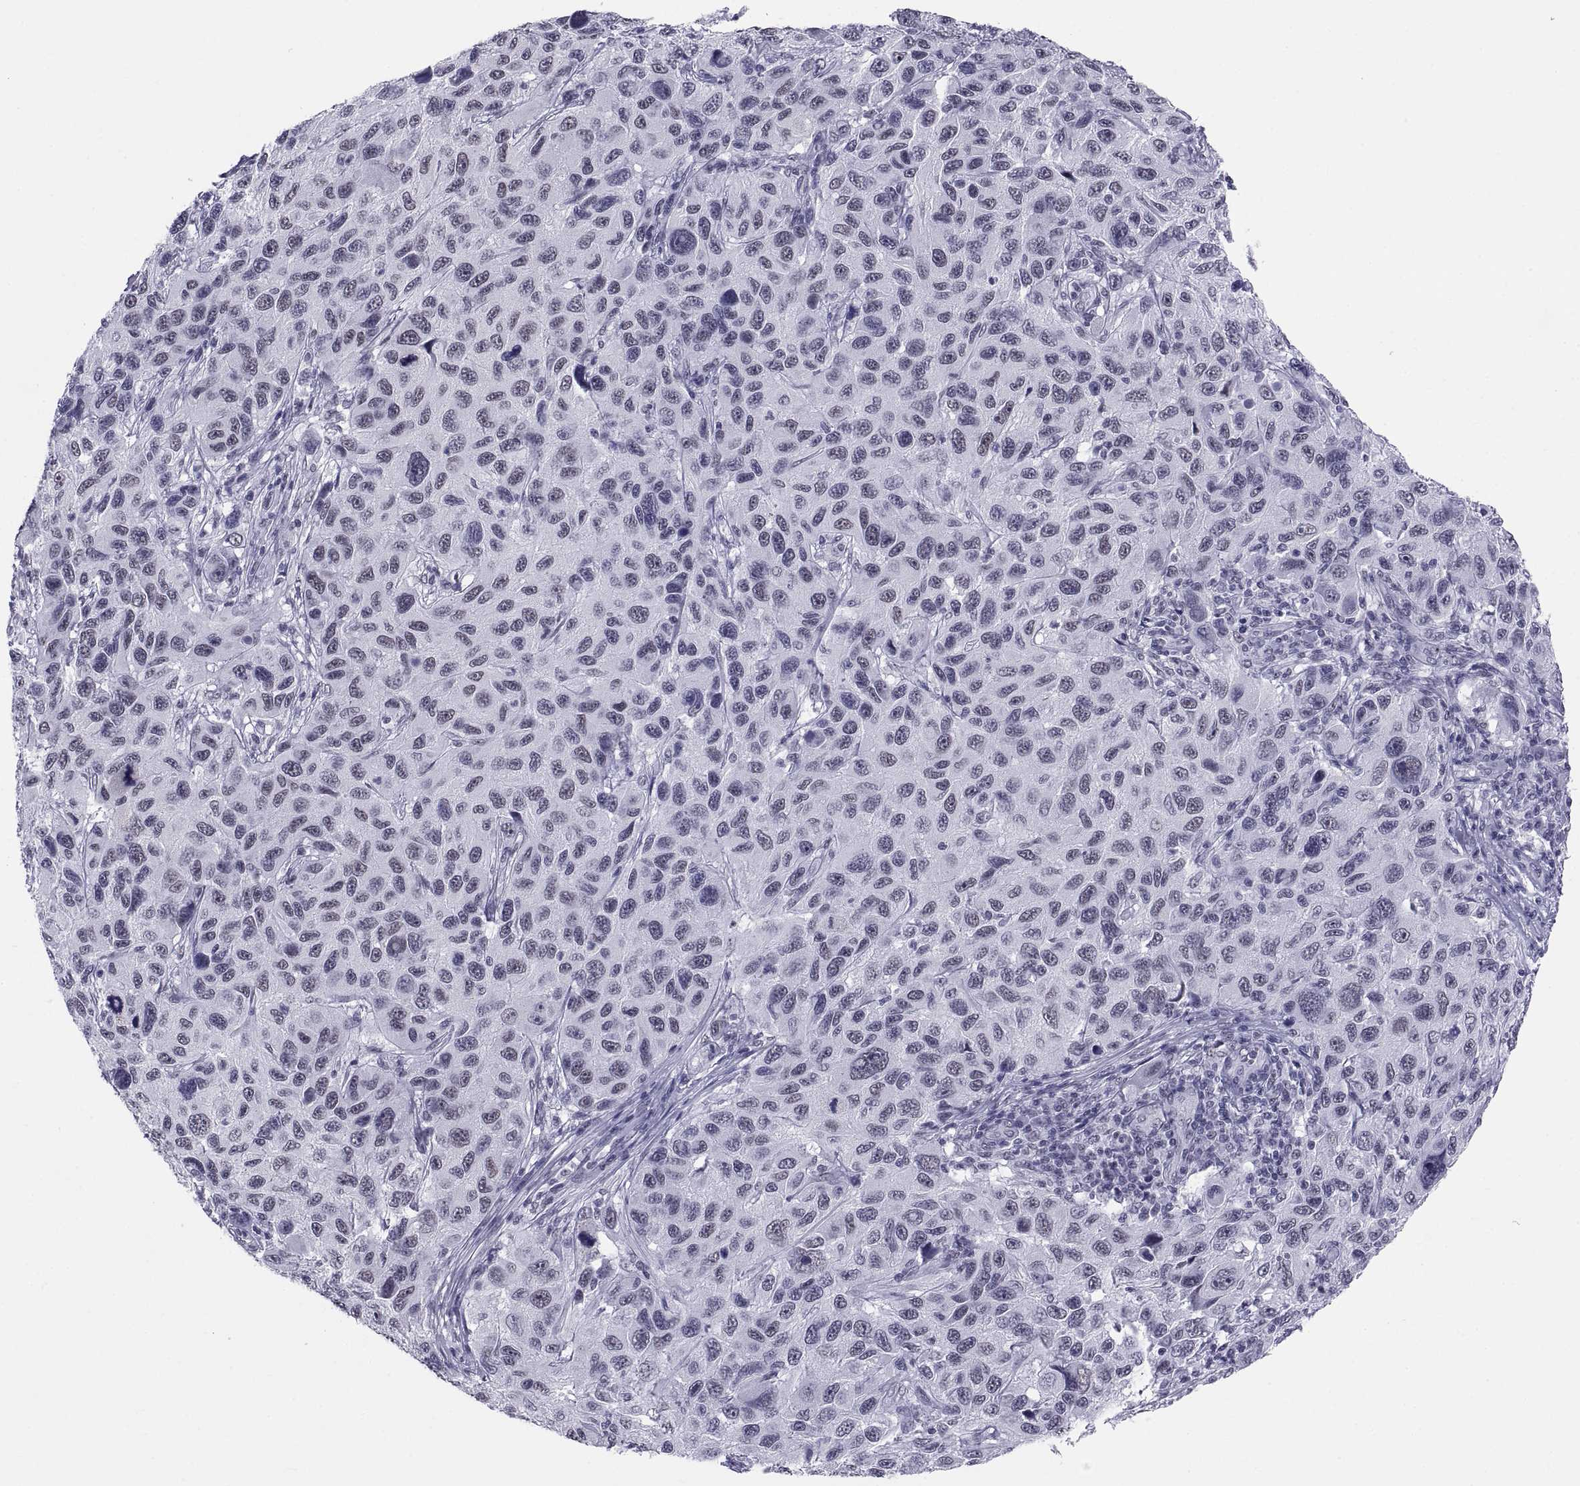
{"staining": {"intensity": "negative", "quantity": "none", "location": "none"}, "tissue": "melanoma", "cell_type": "Tumor cells", "image_type": "cancer", "snomed": [{"axis": "morphology", "description": "Malignant melanoma, NOS"}, {"axis": "topography", "description": "Skin"}], "caption": "IHC image of neoplastic tissue: malignant melanoma stained with DAB demonstrates no significant protein expression in tumor cells.", "gene": "NEUROD6", "patient": {"sex": "male", "age": 53}}